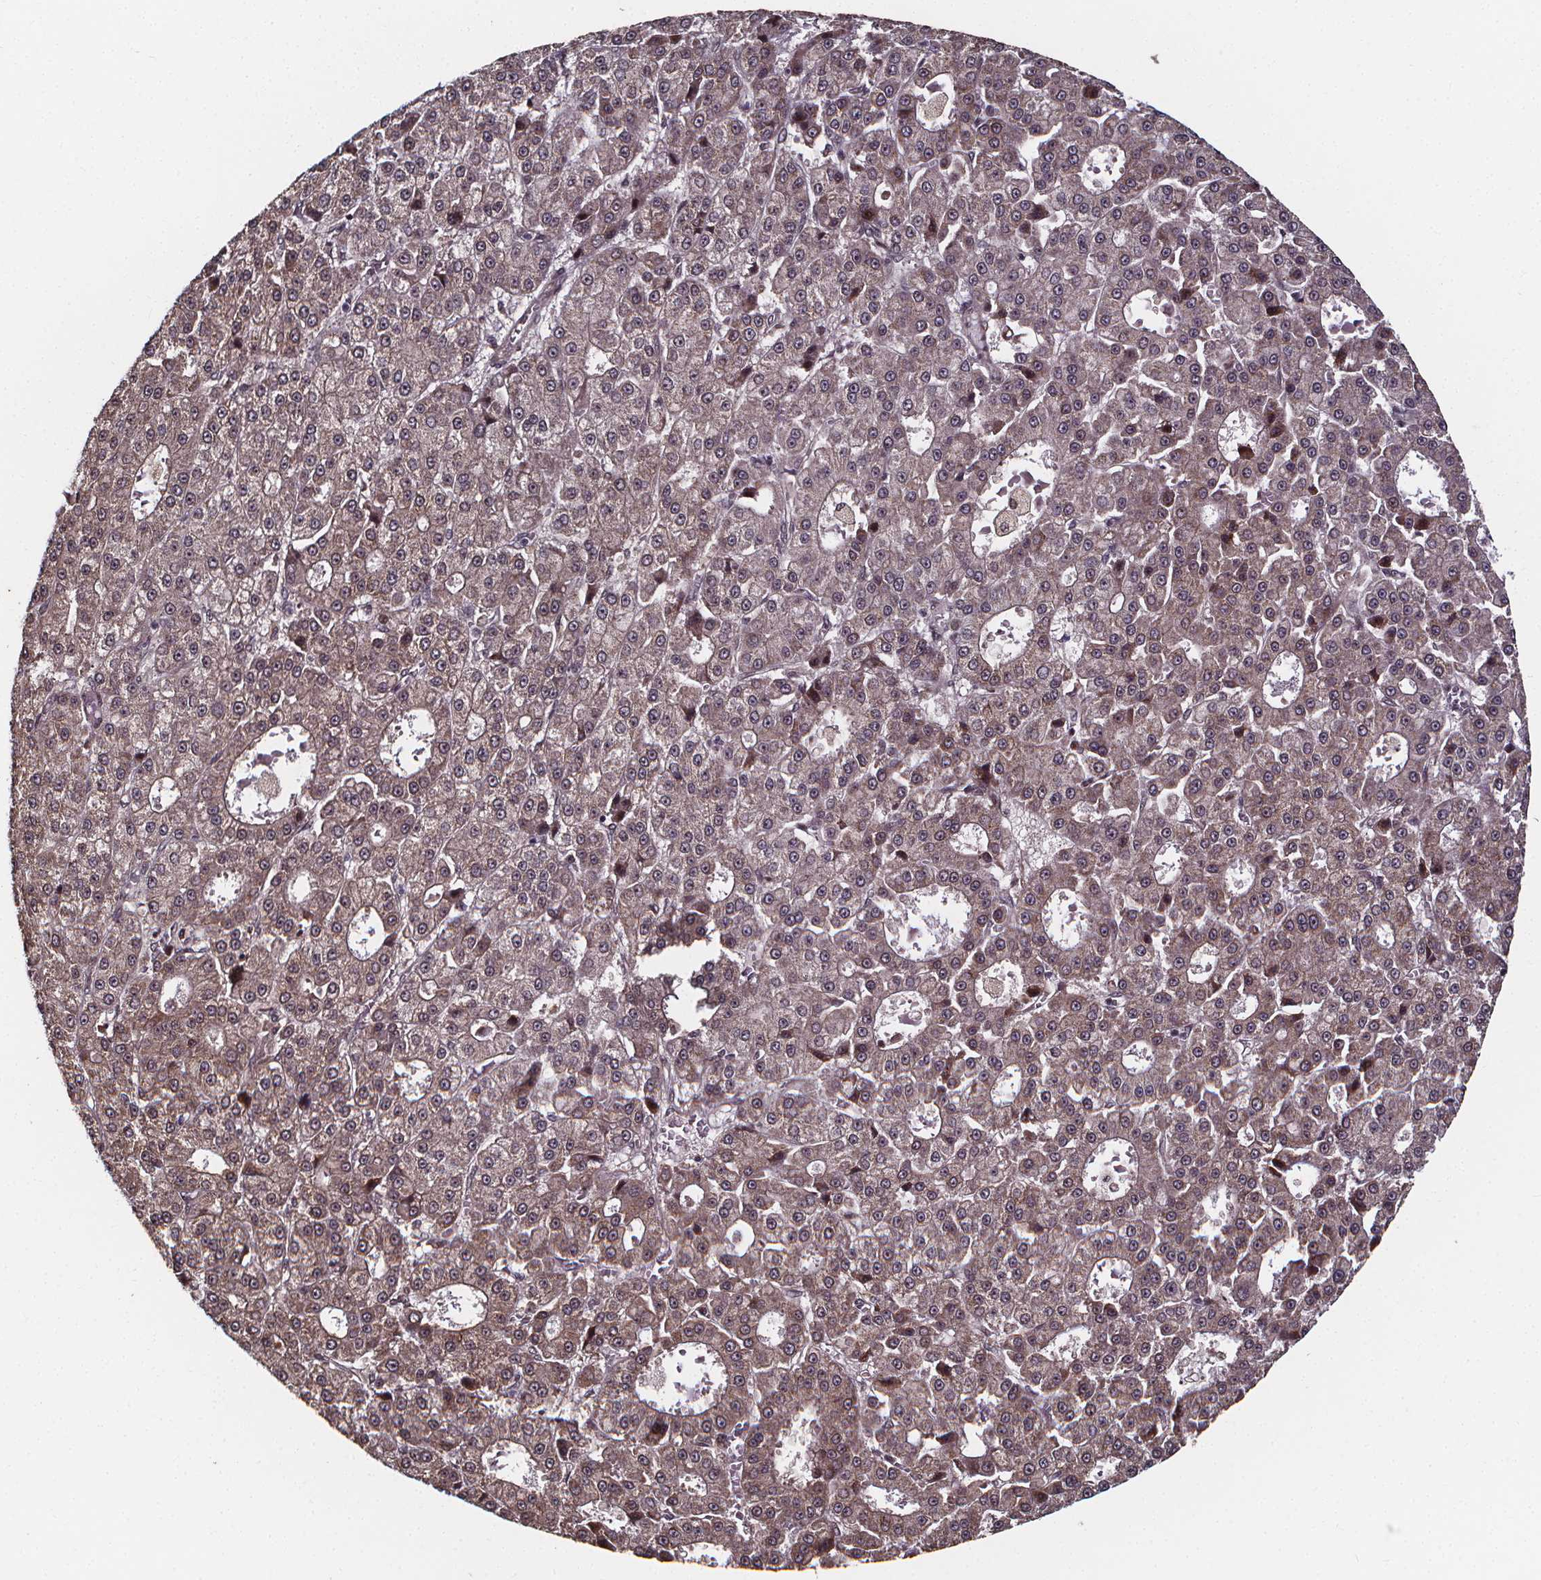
{"staining": {"intensity": "weak", "quantity": "<25%", "location": "cytoplasmic/membranous"}, "tissue": "liver cancer", "cell_type": "Tumor cells", "image_type": "cancer", "snomed": [{"axis": "morphology", "description": "Carcinoma, Hepatocellular, NOS"}, {"axis": "topography", "description": "Liver"}], "caption": "Immunohistochemistry (IHC) of liver cancer (hepatocellular carcinoma) shows no staining in tumor cells.", "gene": "DDIT3", "patient": {"sex": "male", "age": 70}}